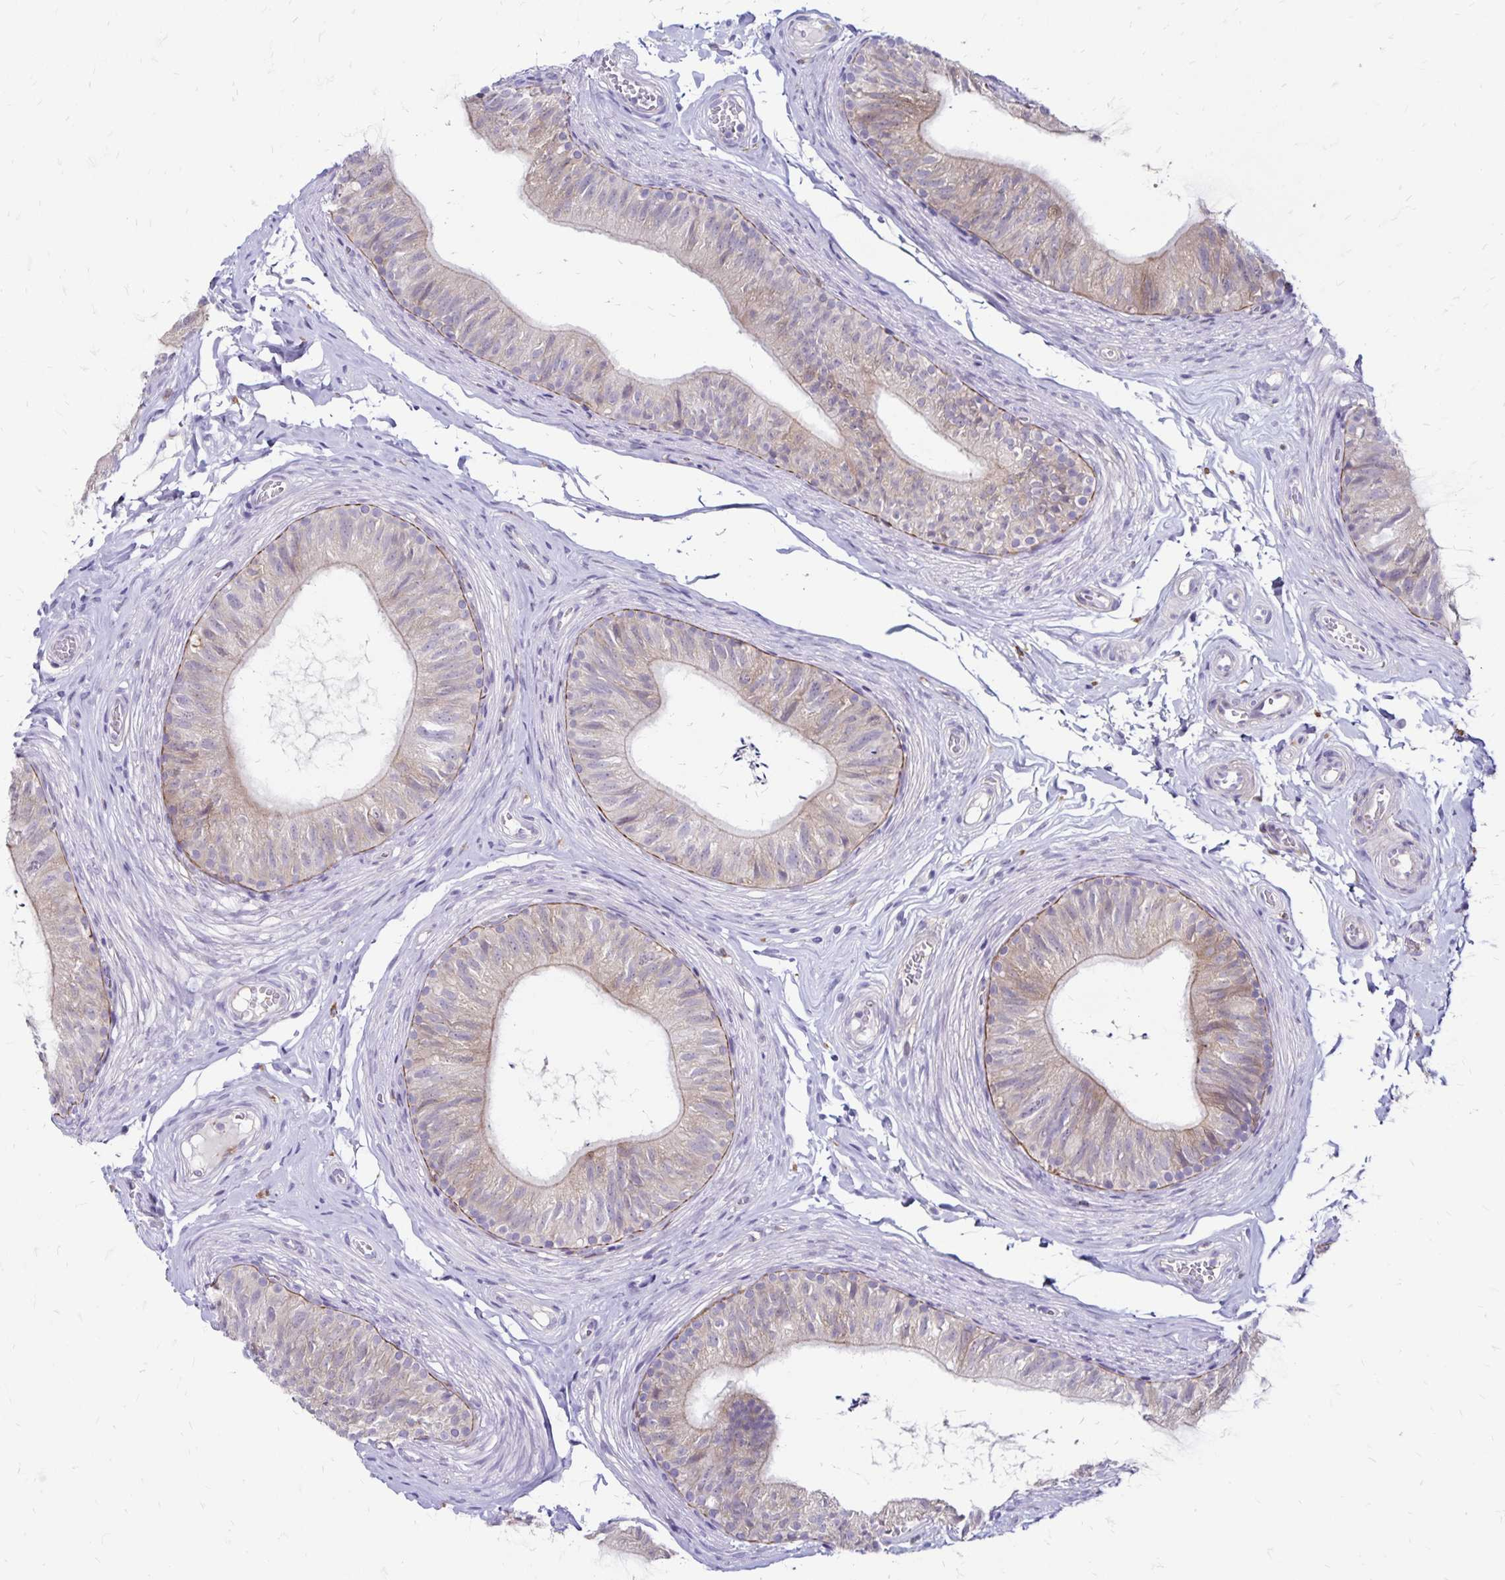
{"staining": {"intensity": "weak", "quantity": "25%-75%", "location": "cytoplasmic/membranous"}, "tissue": "epididymis", "cell_type": "Glandular cells", "image_type": "normal", "snomed": [{"axis": "morphology", "description": "Normal tissue, NOS"}, {"axis": "topography", "description": "Epididymis, spermatic cord, NOS"}, {"axis": "topography", "description": "Epididymis"}, {"axis": "topography", "description": "Peripheral nerve tissue"}], "caption": "A high-resolution histopathology image shows IHC staining of unremarkable epididymis, which exhibits weak cytoplasmic/membranous positivity in approximately 25%-75% of glandular cells.", "gene": "TNS3", "patient": {"sex": "male", "age": 29}}